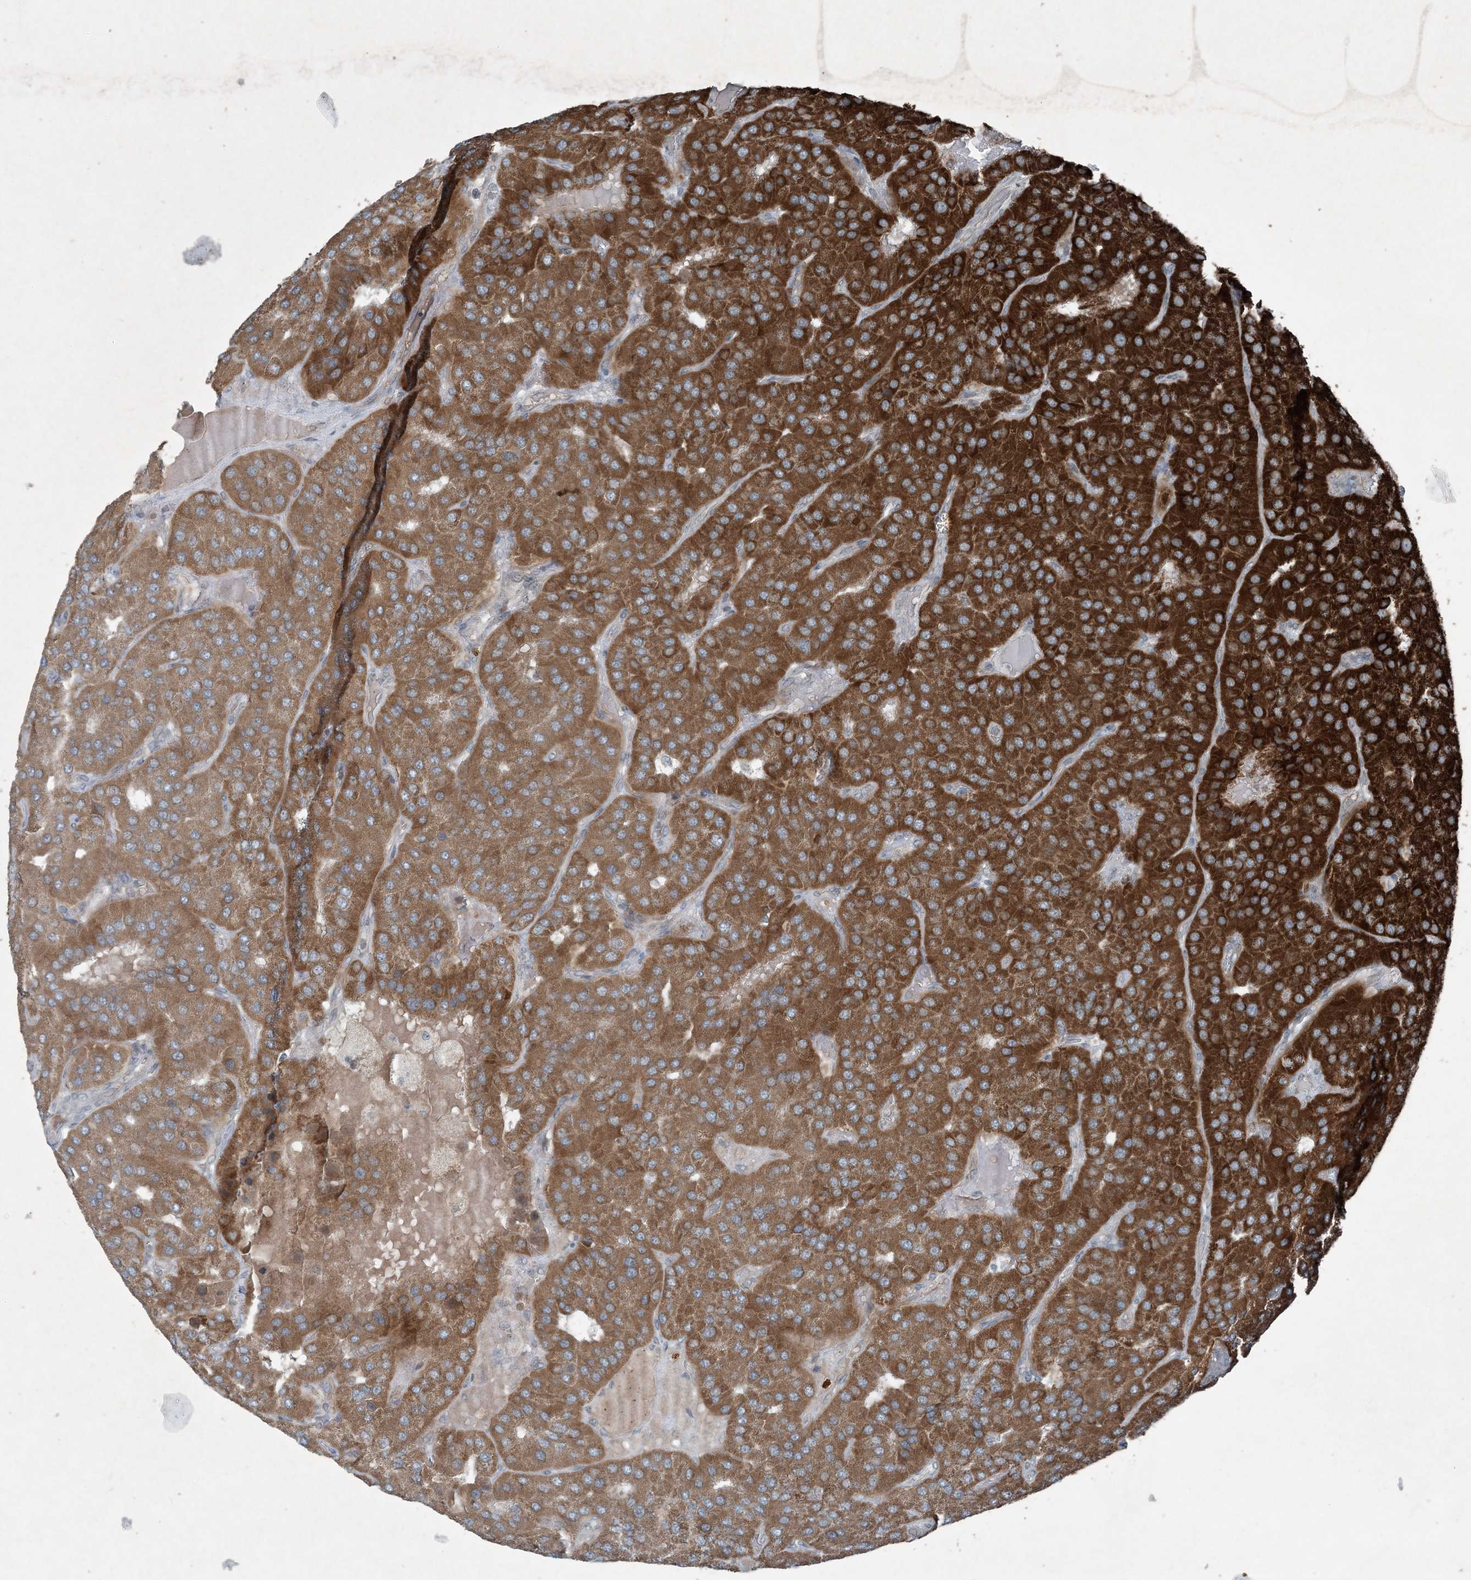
{"staining": {"intensity": "strong", "quantity": ">75%", "location": "cytoplasmic/membranous"}, "tissue": "parathyroid gland", "cell_type": "Glandular cells", "image_type": "normal", "snomed": [{"axis": "morphology", "description": "Normal tissue, NOS"}, {"axis": "morphology", "description": "Adenoma, NOS"}, {"axis": "topography", "description": "Parathyroid gland"}], "caption": "Protein staining demonstrates strong cytoplasmic/membranous positivity in about >75% of glandular cells in unremarkable parathyroid gland.", "gene": "PC", "patient": {"sex": "female", "age": 86}}